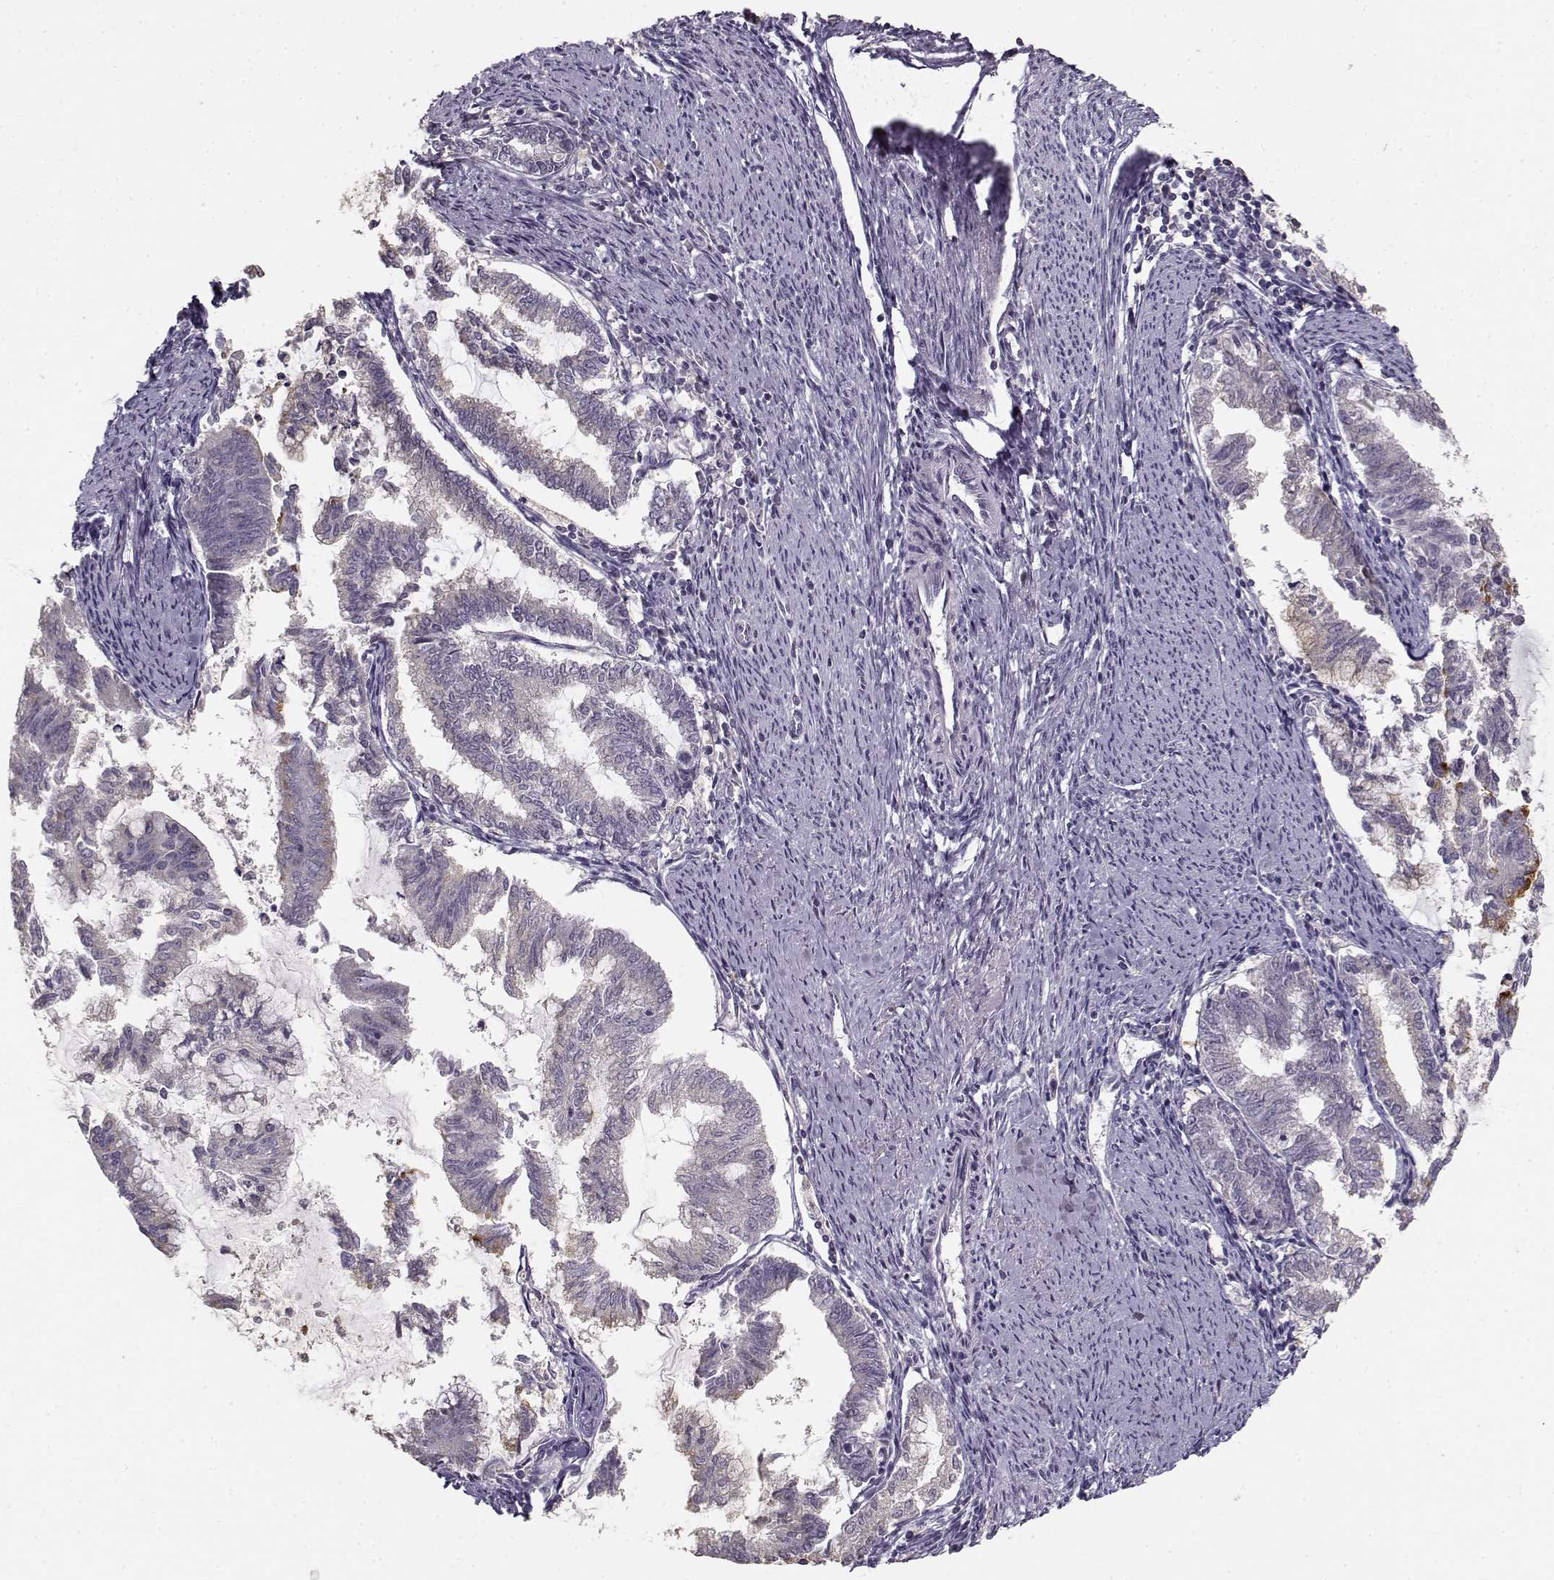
{"staining": {"intensity": "negative", "quantity": "none", "location": "none"}, "tissue": "endometrial cancer", "cell_type": "Tumor cells", "image_type": "cancer", "snomed": [{"axis": "morphology", "description": "Adenocarcinoma, NOS"}, {"axis": "topography", "description": "Endometrium"}], "caption": "Immunohistochemical staining of endometrial adenocarcinoma exhibits no significant staining in tumor cells. (Stains: DAB (3,3'-diaminobenzidine) immunohistochemistry (IHC) with hematoxylin counter stain, Microscopy: brightfield microscopy at high magnification).", "gene": "UROC1", "patient": {"sex": "female", "age": 79}}